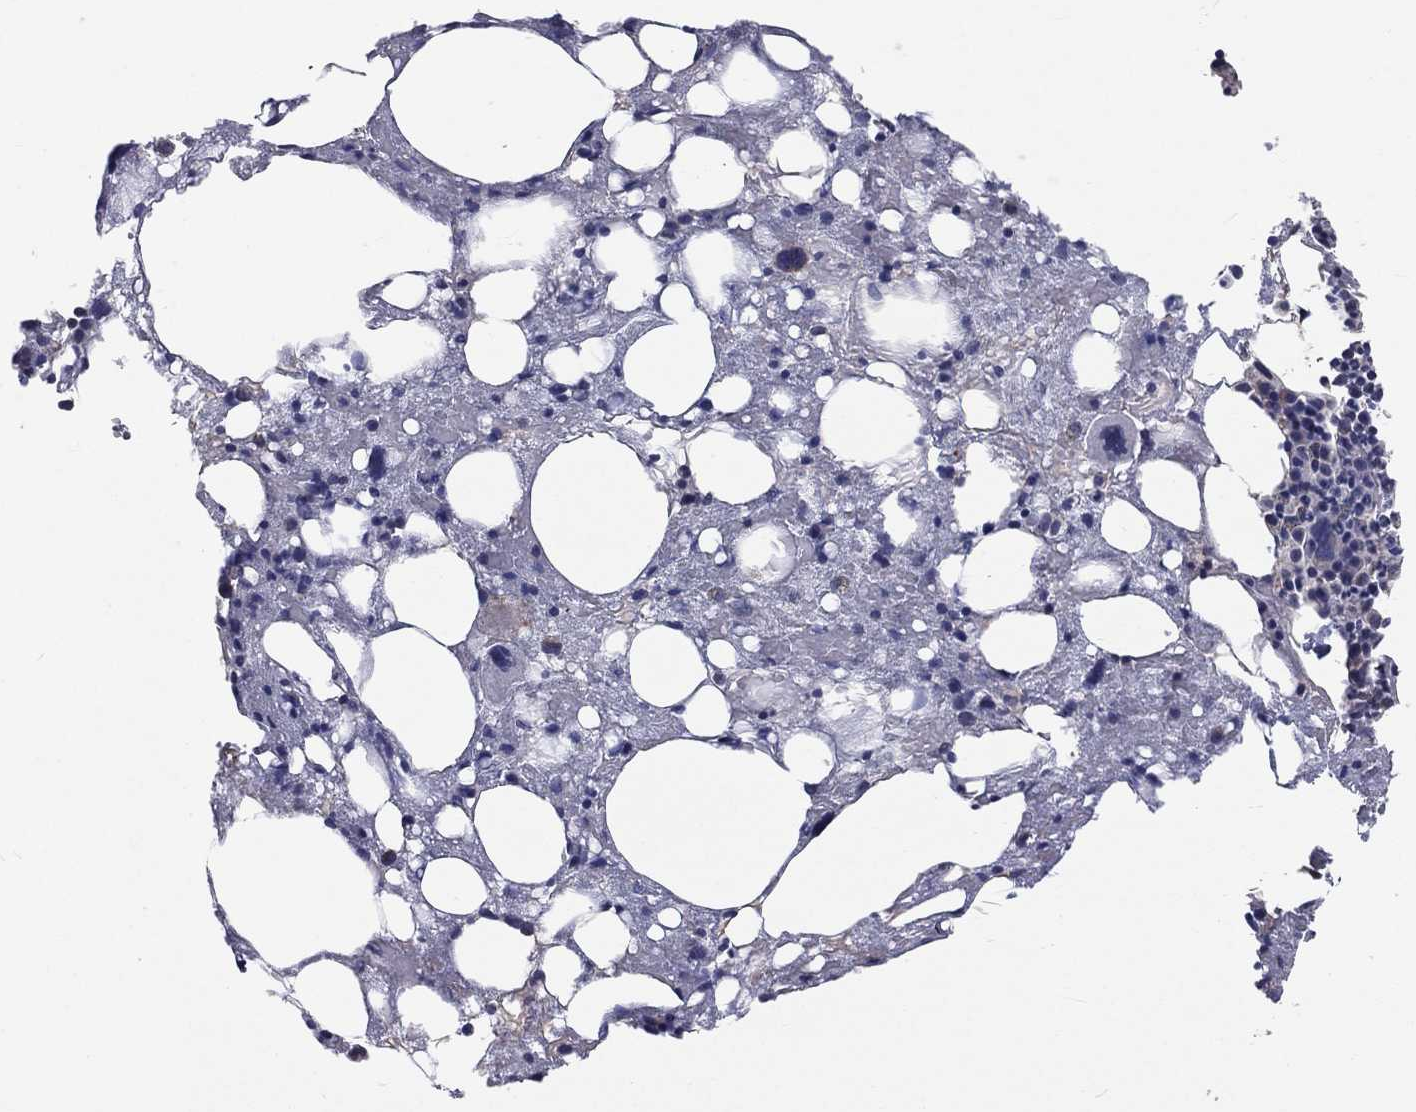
{"staining": {"intensity": "negative", "quantity": "none", "location": "none"}, "tissue": "bone marrow", "cell_type": "Hematopoietic cells", "image_type": "normal", "snomed": [{"axis": "morphology", "description": "Normal tissue, NOS"}, {"axis": "topography", "description": "Bone marrow"}], "caption": "Protein analysis of benign bone marrow exhibits no significant staining in hematopoietic cells.", "gene": "MRPL46", "patient": {"sex": "female", "age": 54}}